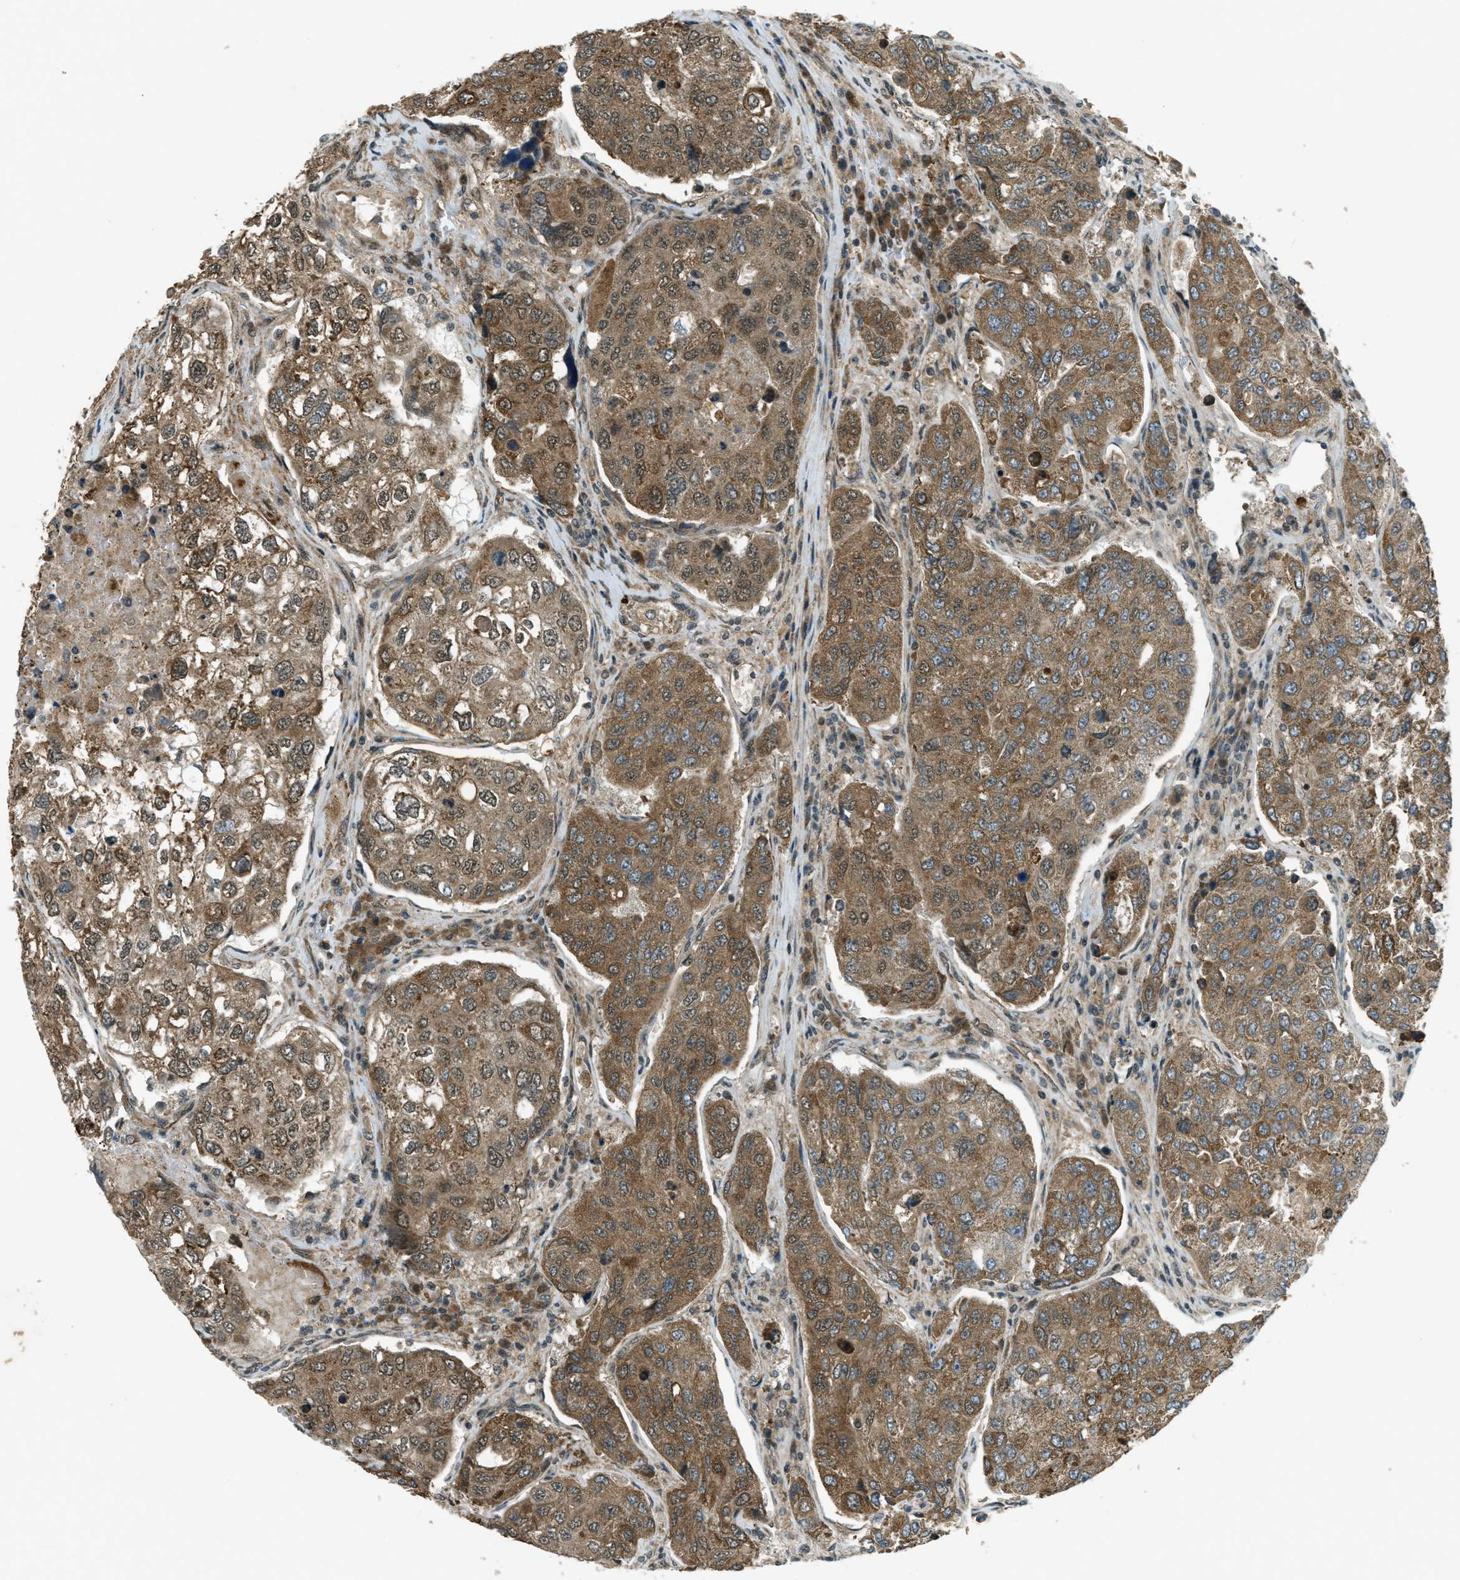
{"staining": {"intensity": "moderate", "quantity": ">75%", "location": "cytoplasmic/membranous"}, "tissue": "urothelial cancer", "cell_type": "Tumor cells", "image_type": "cancer", "snomed": [{"axis": "morphology", "description": "Urothelial carcinoma, High grade"}, {"axis": "topography", "description": "Lymph node"}, {"axis": "topography", "description": "Urinary bladder"}], "caption": "High-grade urothelial carcinoma stained for a protein shows moderate cytoplasmic/membranous positivity in tumor cells.", "gene": "EIF2AK3", "patient": {"sex": "male", "age": 51}}